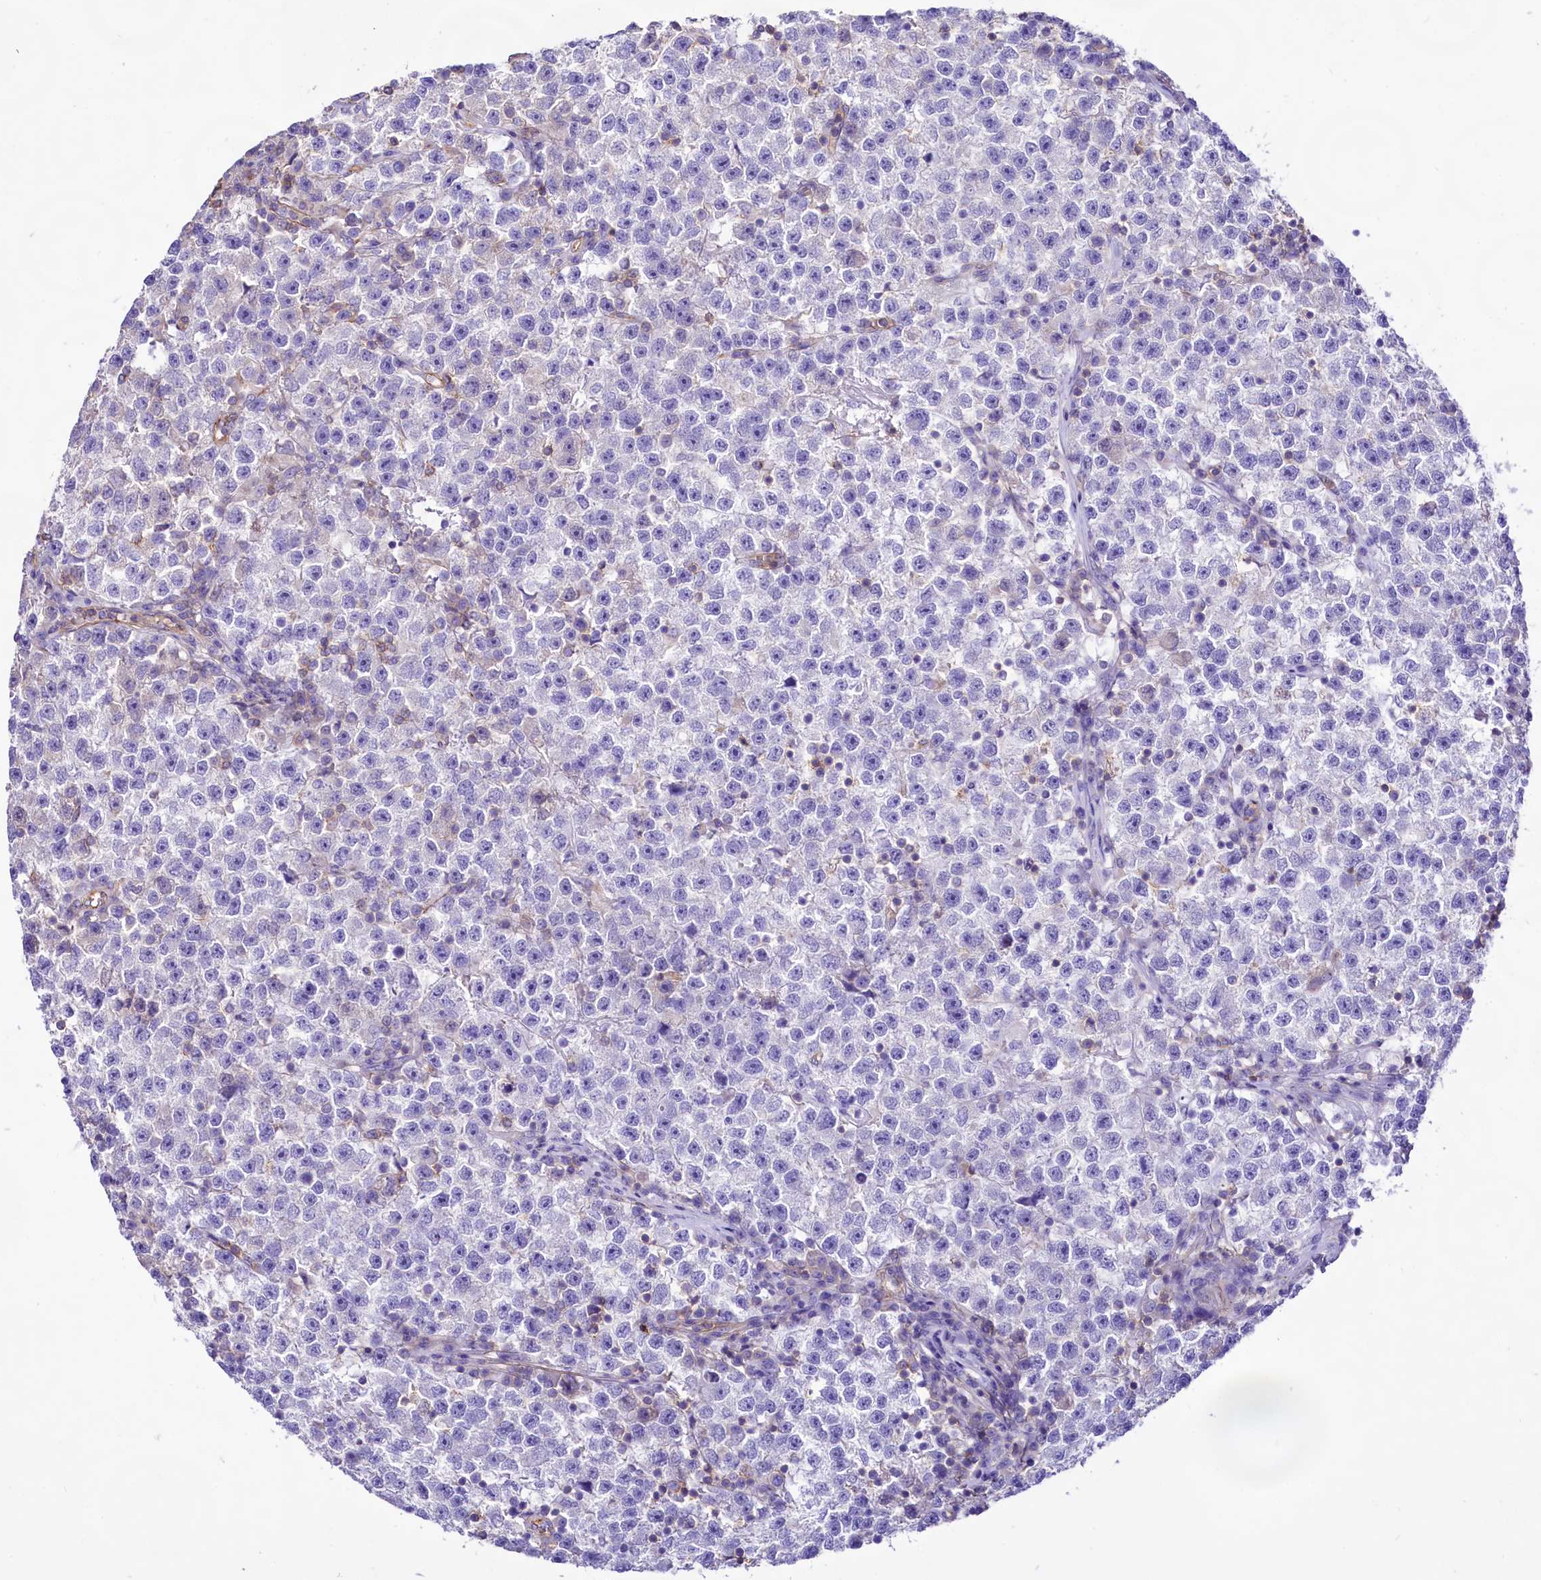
{"staining": {"intensity": "negative", "quantity": "none", "location": "none"}, "tissue": "testis cancer", "cell_type": "Tumor cells", "image_type": "cancer", "snomed": [{"axis": "morphology", "description": "Seminoma, NOS"}, {"axis": "topography", "description": "Testis"}], "caption": "An immunohistochemistry (IHC) photomicrograph of testis cancer is shown. There is no staining in tumor cells of testis cancer. (Stains: DAB (3,3'-diaminobenzidine) immunohistochemistry with hematoxylin counter stain, Microscopy: brightfield microscopy at high magnification).", "gene": "CD99", "patient": {"sex": "male", "age": 22}}